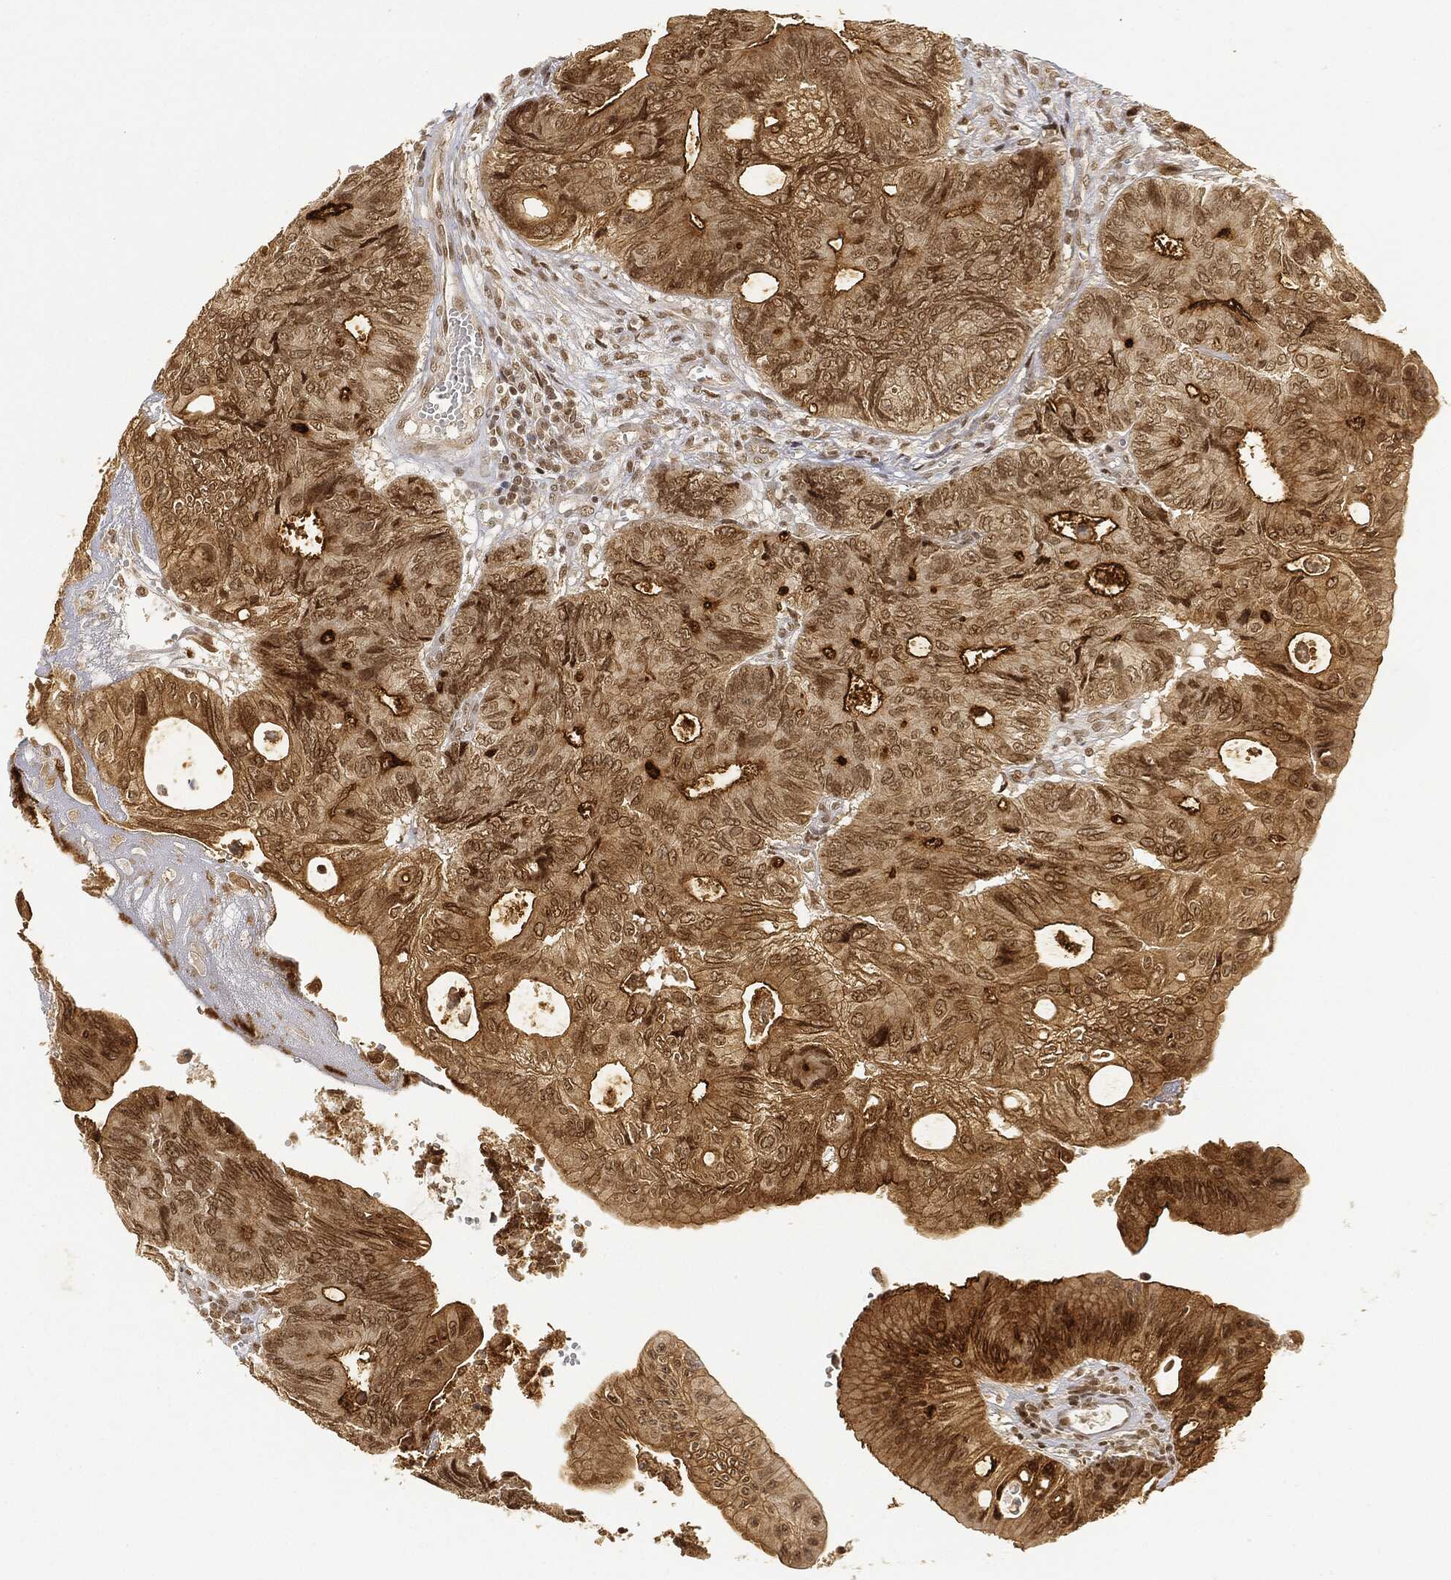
{"staining": {"intensity": "strong", "quantity": "<25%", "location": "nuclear"}, "tissue": "colorectal cancer", "cell_type": "Tumor cells", "image_type": "cancer", "snomed": [{"axis": "morphology", "description": "Normal tissue, NOS"}, {"axis": "morphology", "description": "Adenocarcinoma, NOS"}, {"axis": "topography", "description": "Colon"}], "caption": "The immunohistochemical stain highlights strong nuclear staining in tumor cells of adenocarcinoma (colorectal) tissue.", "gene": "CIB1", "patient": {"sex": "male", "age": 65}}